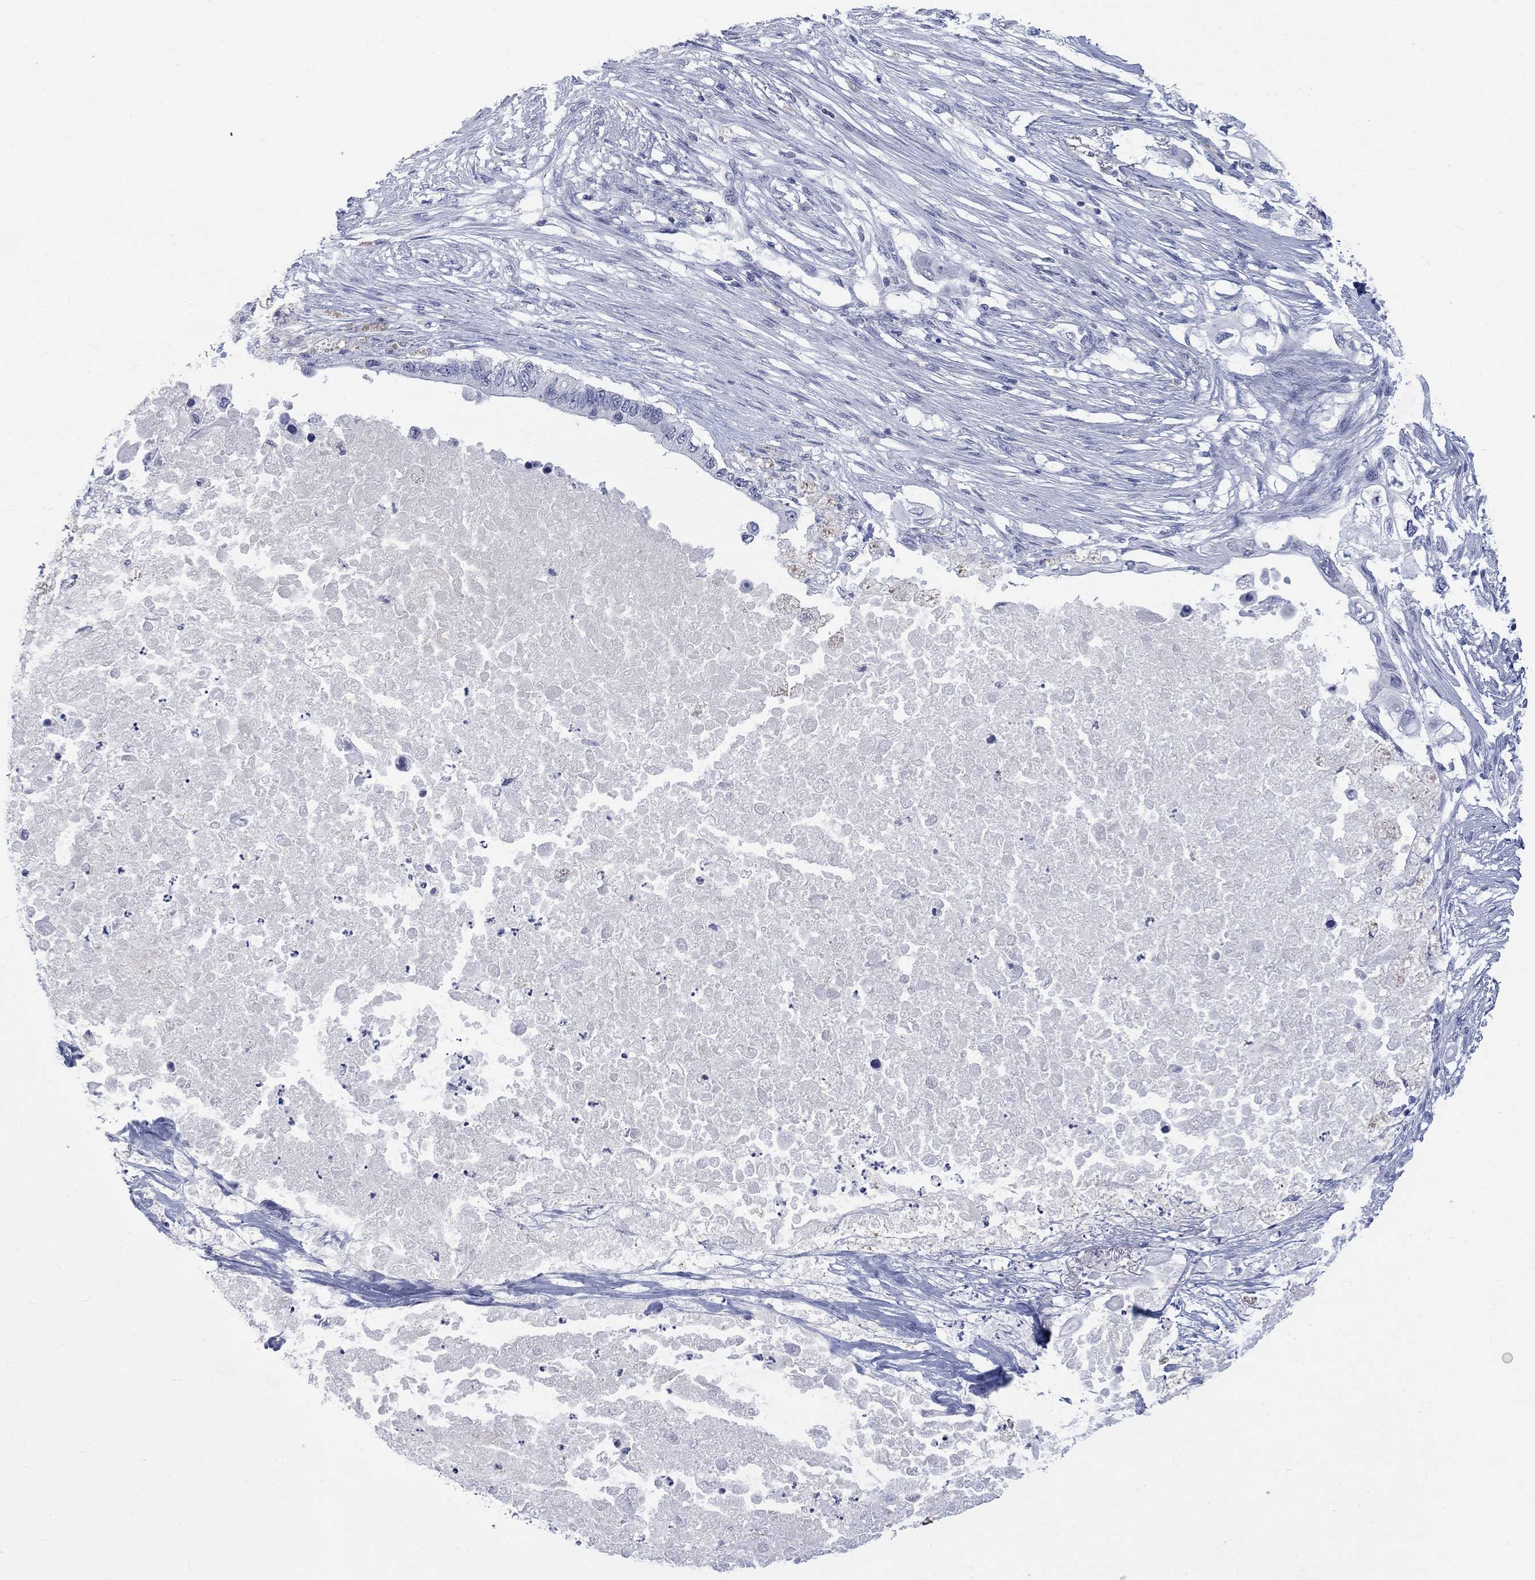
{"staining": {"intensity": "negative", "quantity": "none", "location": "none"}, "tissue": "pancreatic cancer", "cell_type": "Tumor cells", "image_type": "cancer", "snomed": [{"axis": "morphology", "description": "Adenocarcinoma, NOS"}, {"axis": "topography", "description": "Pancreas"}], "caption": "Tumor cells are negative for brown protein staining in adenocarcinoma (pancreatic).", "gene": "RFTN2", "patient": {"sex": "female", "age": 63}}